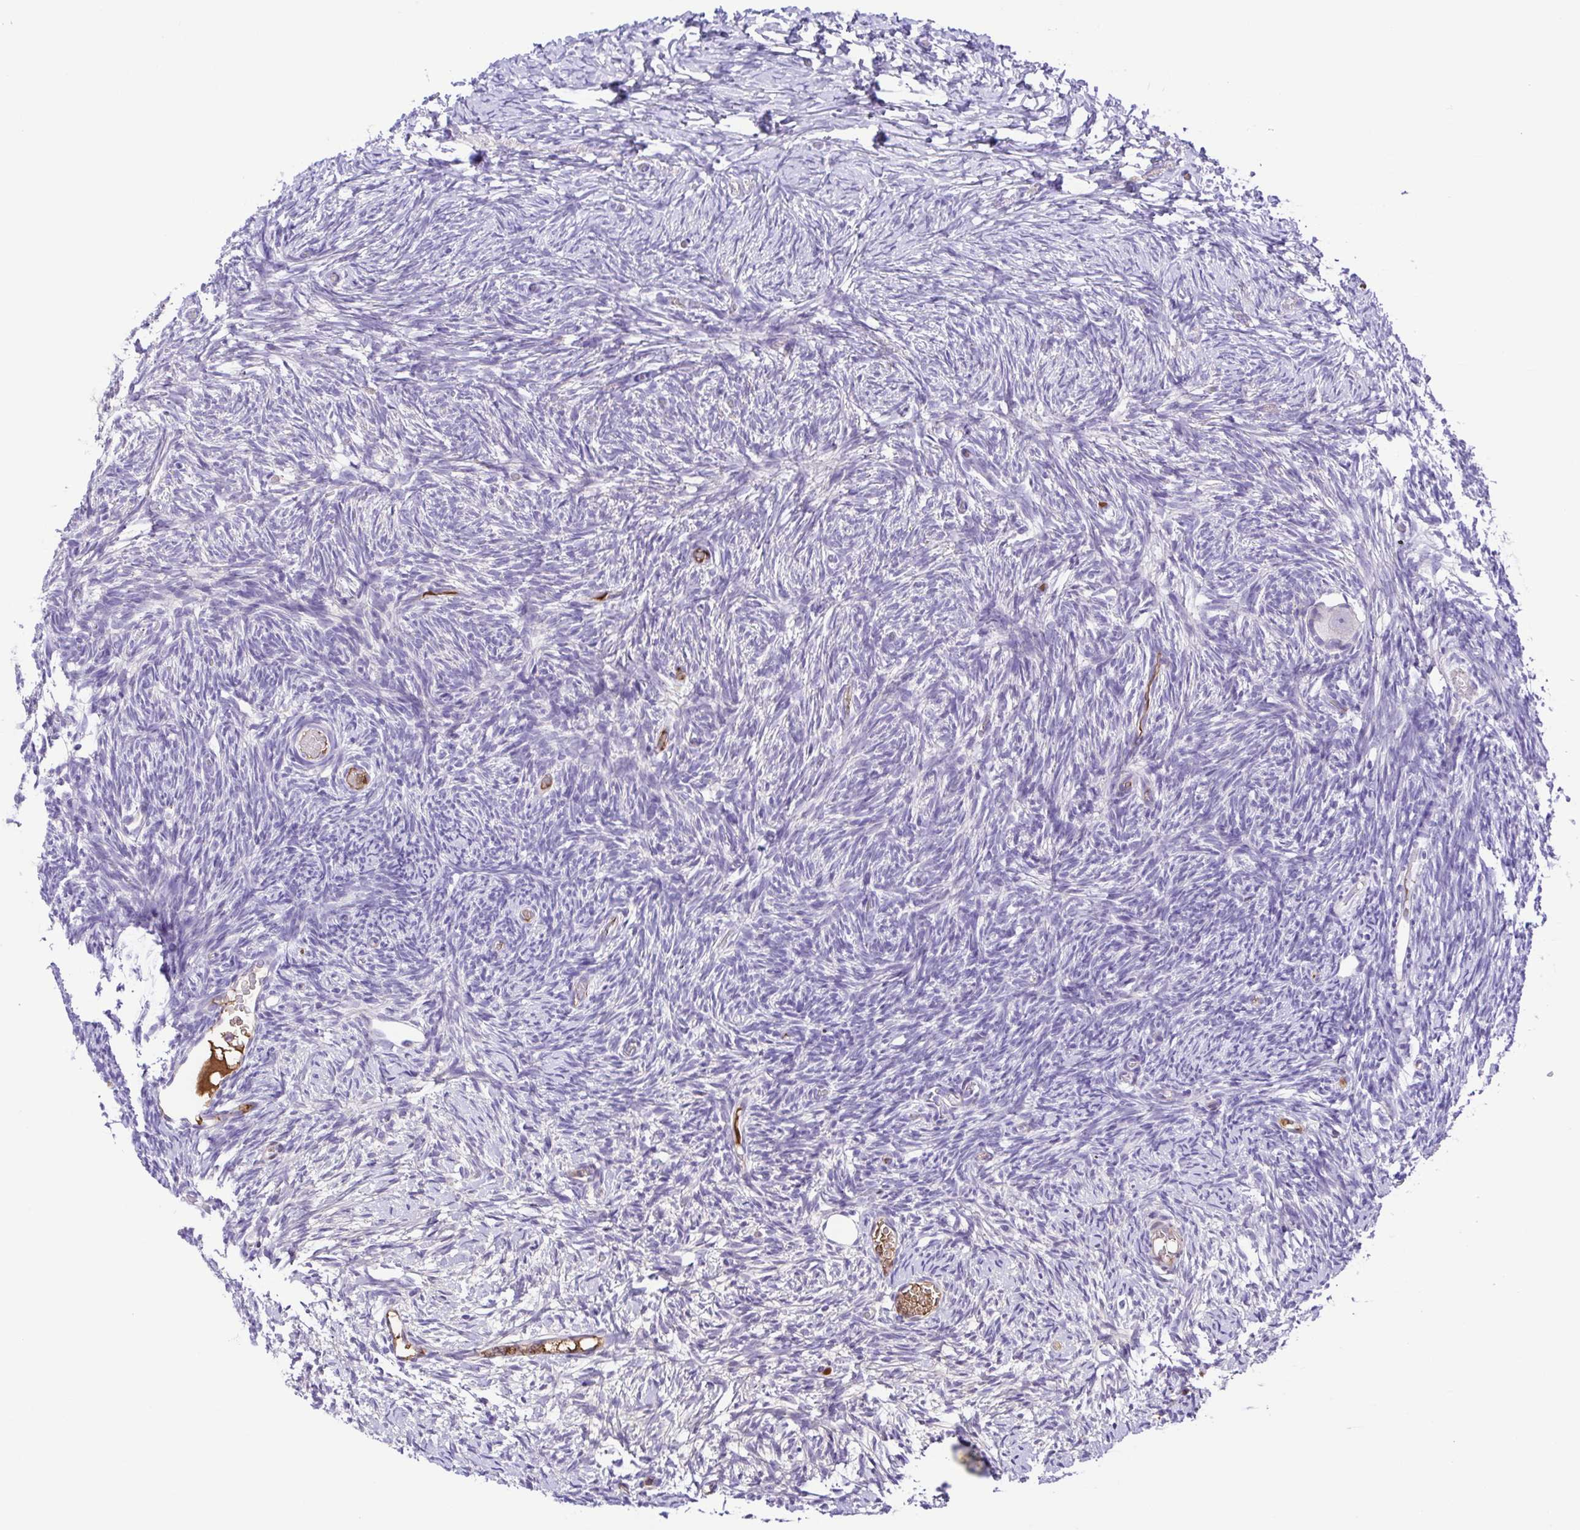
{"staining": {"intensity": "negative", "quantity": "none", "location": "none"}, "tissue": "ovary", "cell_type": "Follicle cells", "image_type": "normal", "snomed": [{"axis": "morphology", "description": "Normal tissue, NOS"}, {"axis": "topography", "description": "Ovary"}], "caption": "A histopathology image of human ovary is negative for staining in follicle cells. (DAB IHC visualized using brightfield microscopy, high magnification).", "gene": "IGFL1", "patient": {"sex": "female", "age": 39}}